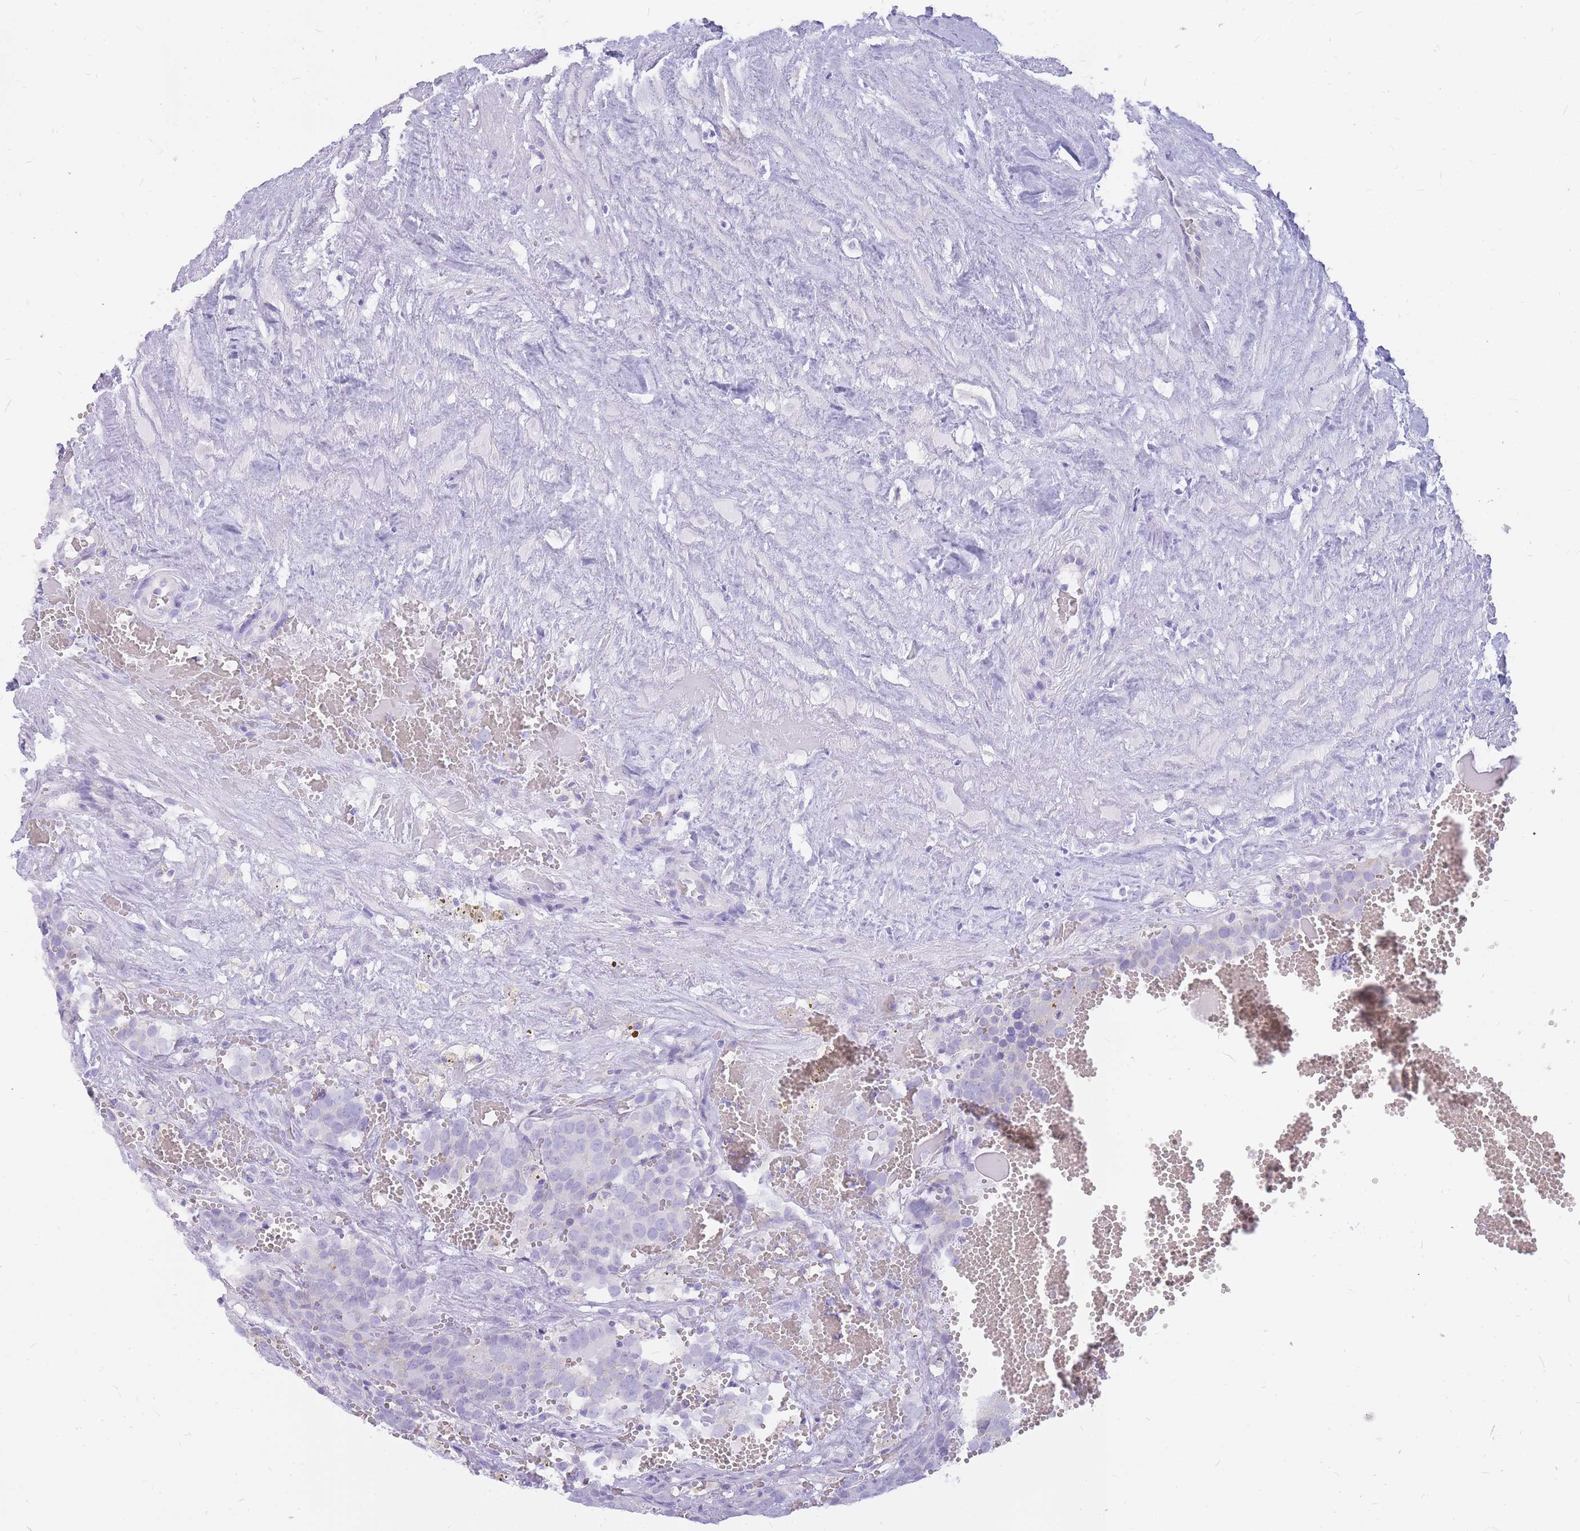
{"staining": {"intensity": "negative", "quantity": "none", "location": "none"}, "tissue": "testis cancer", "cell_type": "Tumor cells", "image_type": "cancer", "snomed": [{"axis": "morphology", "description": "Seminoma, NOS"}, {"axis": "topography", "description": "Testis"}], "caption": "A photomicrograph of human testis cancer is negative for staining in tumor cells.", "gene": "INS", "patient": {"sex": "male", "age": 71}}